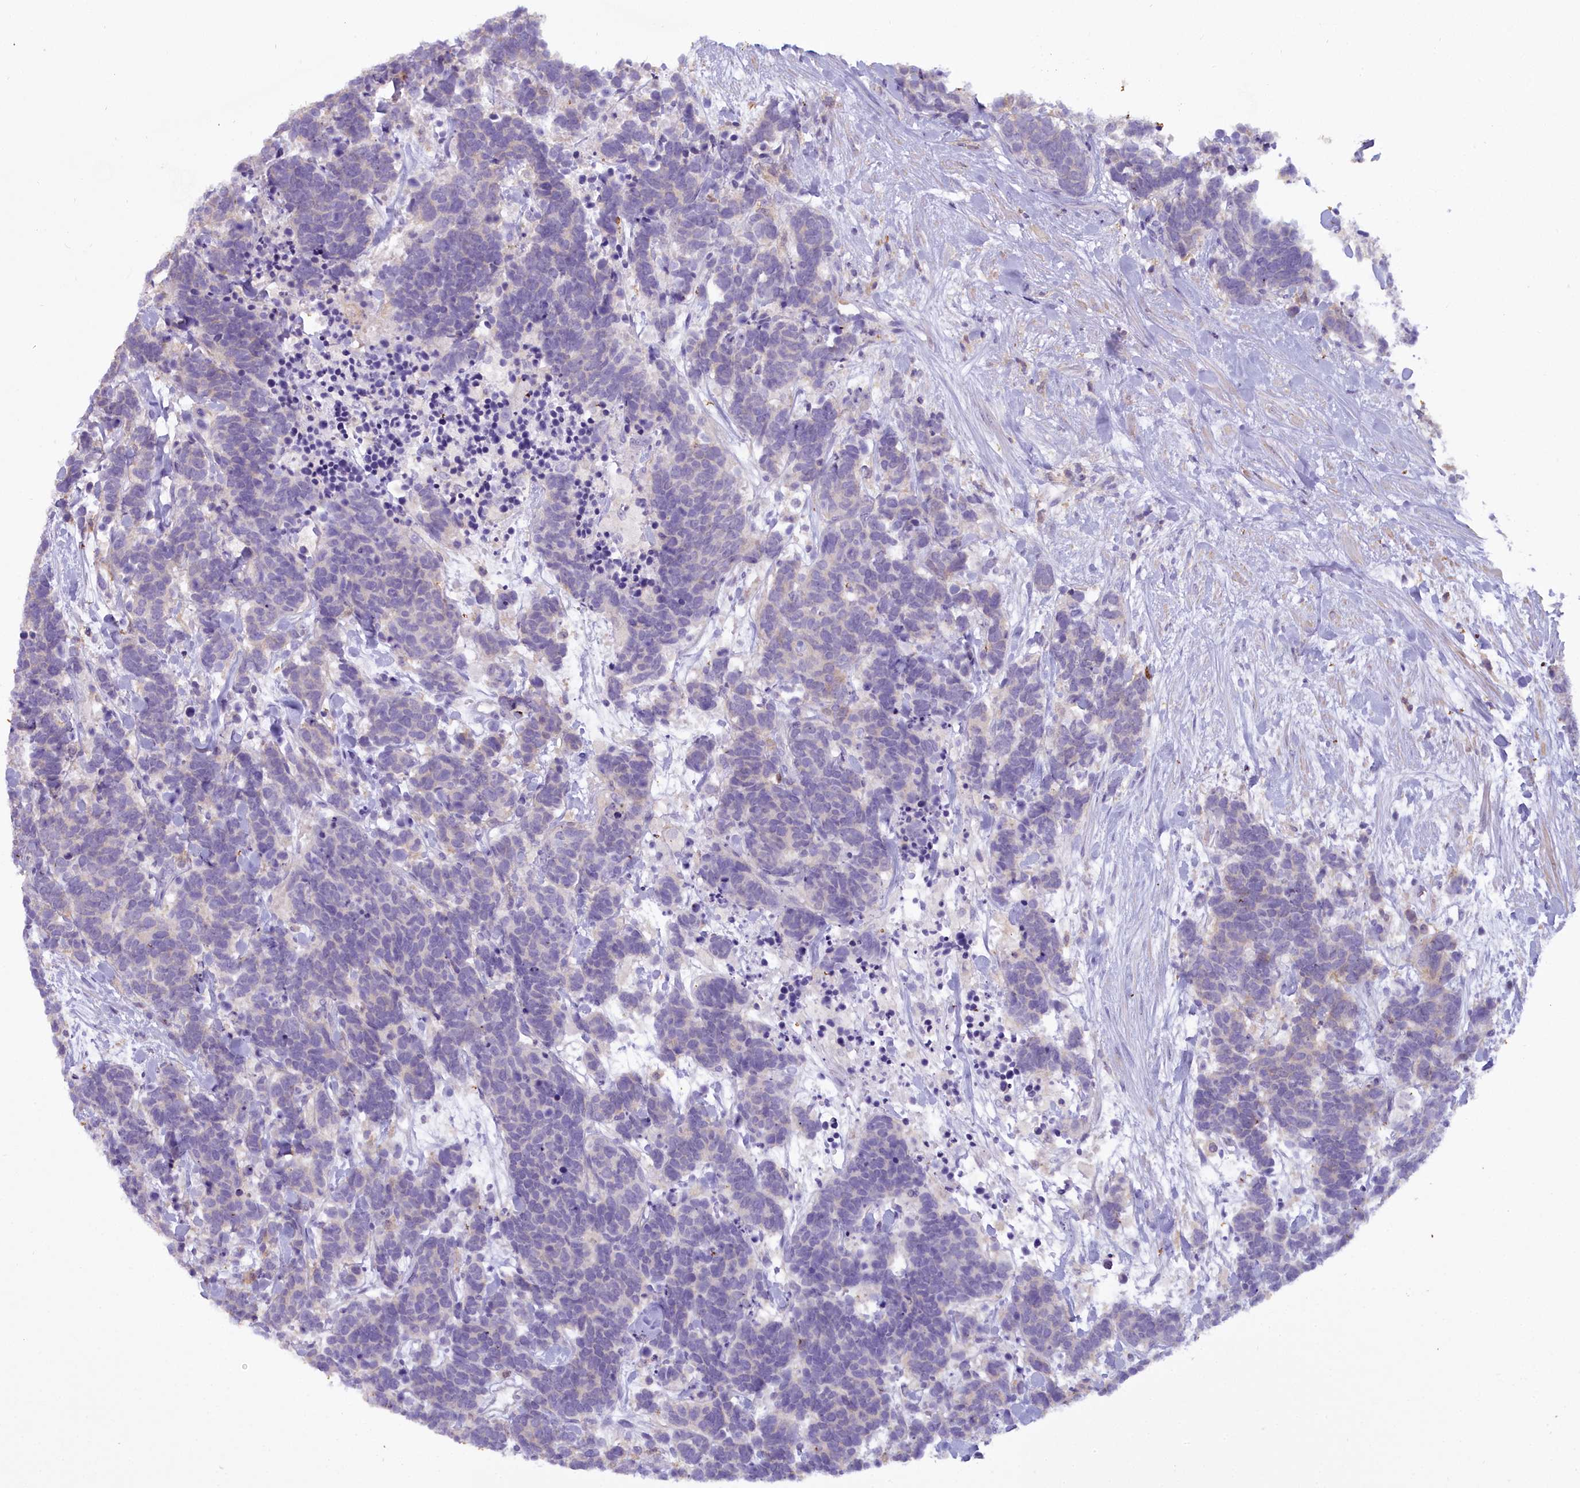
{"staining": {"intensity": "negative", "quantity": "none", "location": "none"}, "tissue": "carcinoid", "cell_type": "Tumor cells", "image_type": "cancer", "snomed": [{"axis": "morphology", "description": "Carcinoma, NOS"}, {"axis": "morphology", "description": "Carcinoid, malignant, NOS"}, {"axis": "topography", "description": "Prostate"}], "caption": "DAB immunohistochemical staining of human carcinoid (malignant) displays no significant staining in tumor cells.", "gene": "BLNK", "patient": {"sex": "male", "age": 57}}